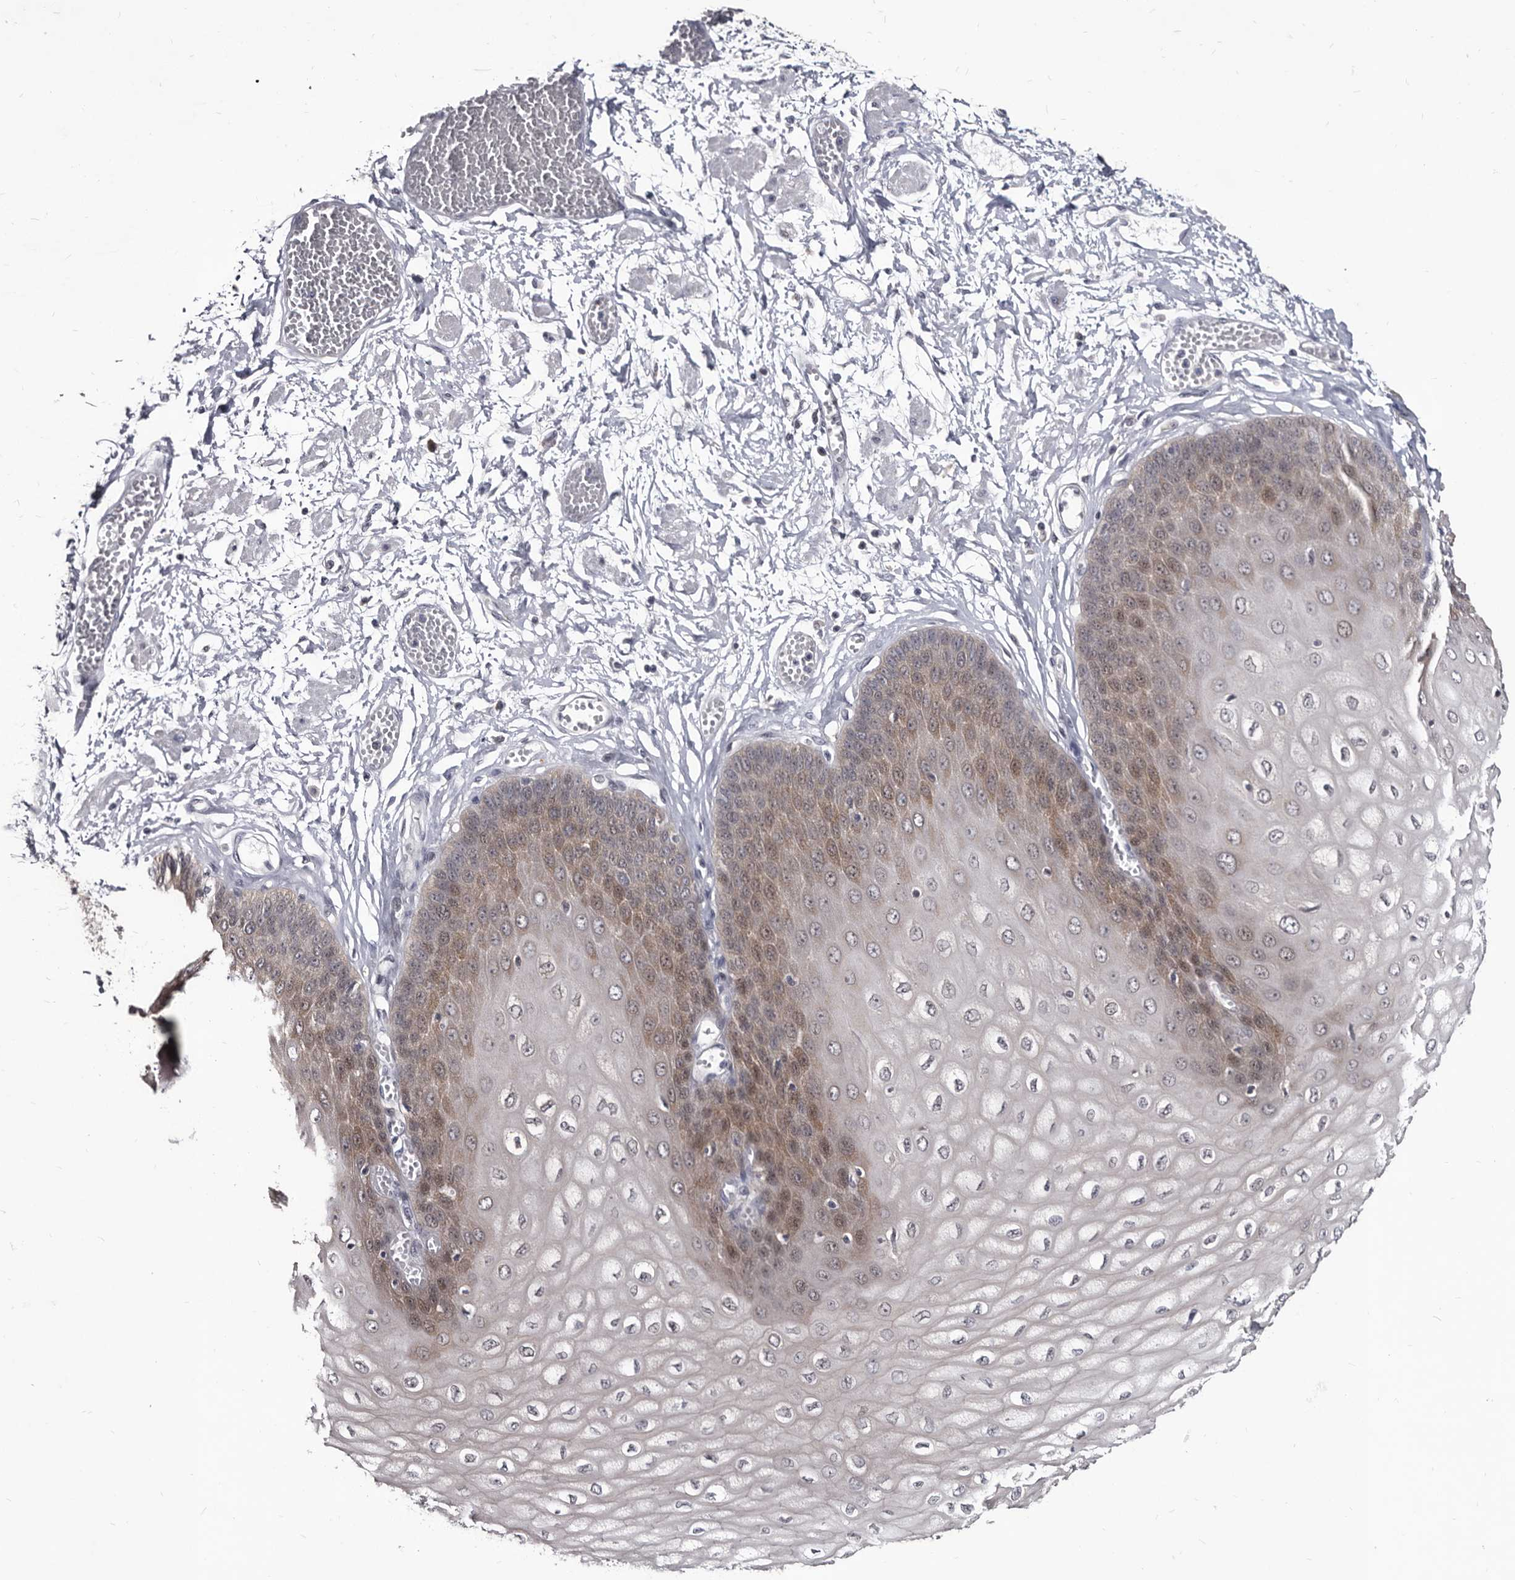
{"staining": {"intensity": "moderate", "quantity": "25%-75%", "location": "cytoplasmic/membranous"}, "tissue": "esophagus", "cell_type": "Squamous epithelial cells", "image_type": "normal", "snomed": [{"axis": "morphology", "description": "Normal tissue, NOS"}, {"axis": "topography", "description": "Esophagus"}], "caption": "Esophagus was stained to show a protein in brown. There is medium levels of moderate cytoplasmic/membranous positivity in approximately 25%-75% of squamous epithelial cells. The protein is shown in brown color, while the nuclei are stained blue.", "gene": "ABCF2", "patient": {"sex": "male", "age": 60}}